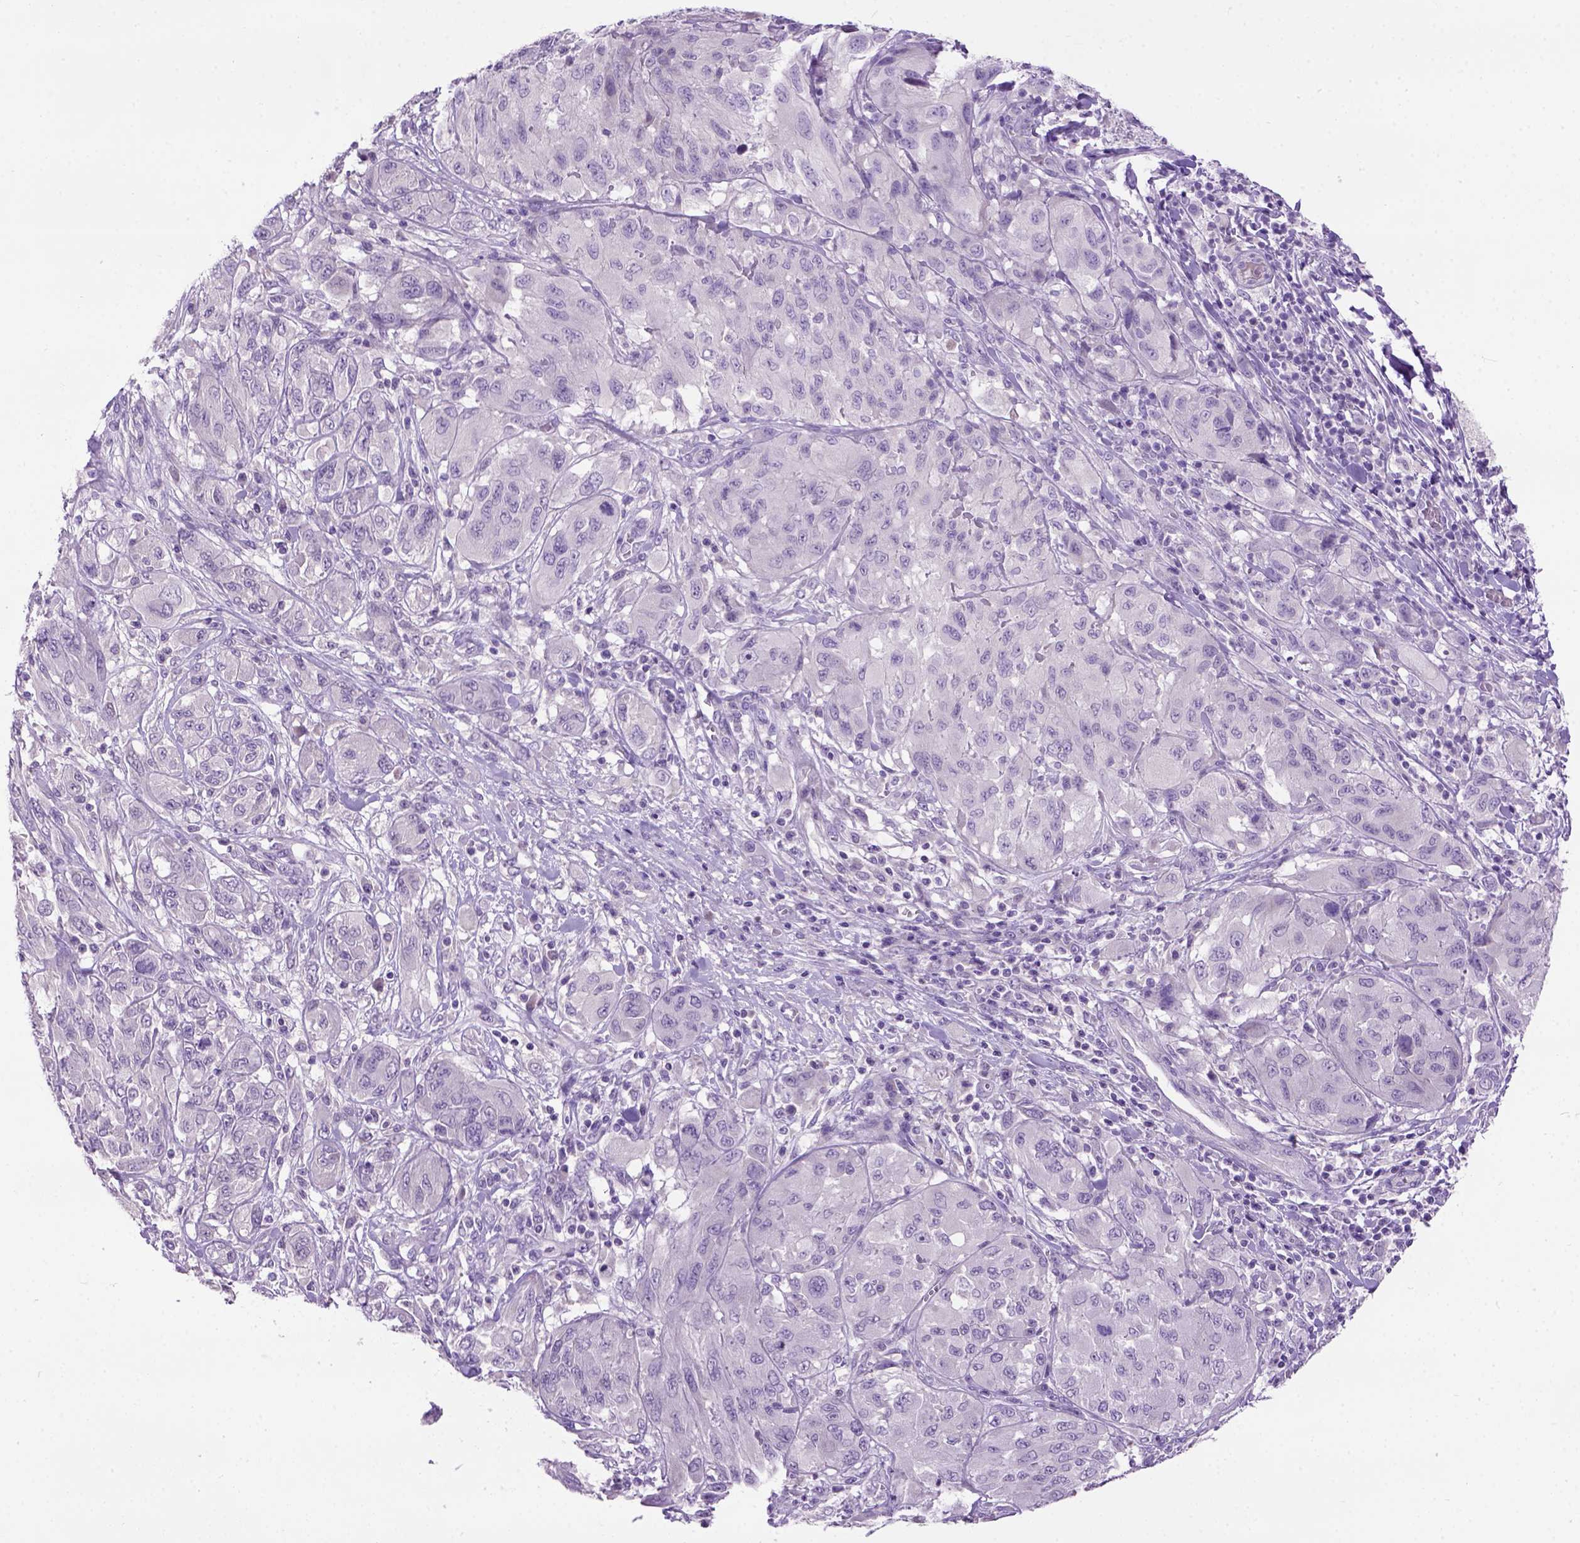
{"staining": {"intensity": "negative", "quantity": "none", "location": "none"}, "tissue": "melanoma", "cell_type": "Tumor cells", "image_type": "cancer", "snomed": [{"axis": "morphology", "description": "Malignant melanoma, NOS"}, {"axis": "topography", "description": "Skin"}], "caption": "Melanoma stained for a protein using immunohistochemistry (IHC) reveals no staining tumor cells.", "gene": "MAPT", "patient": {"sex": "female", "age": 91}}